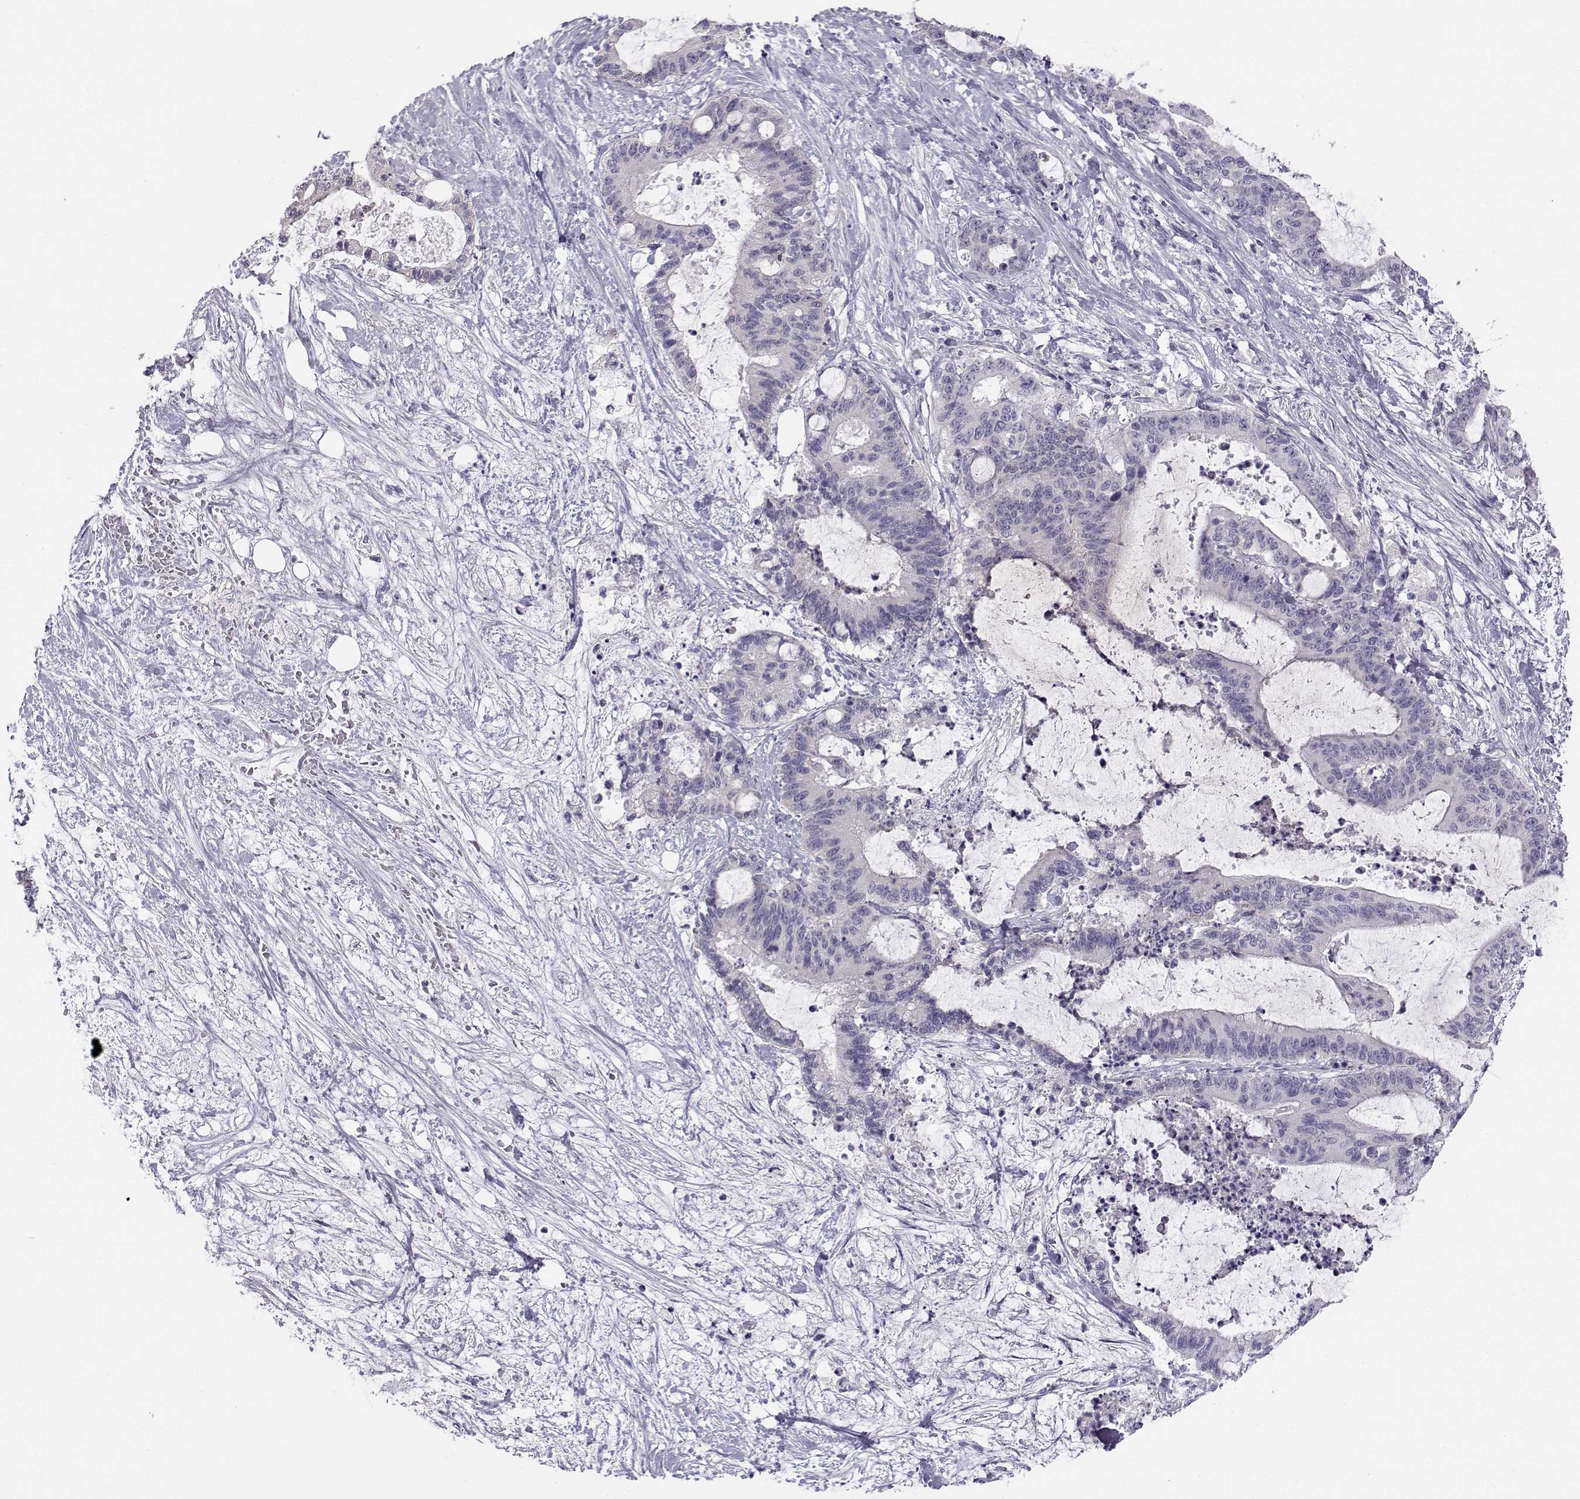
{"staining": {"intensity": "negative", "quantity": "none", "location": "none"}, "tissue": "liver cancer", "cell_type": "Tumor cells", "image_type": "cancer", "snomed": [{"axis": "morphology", "description": "Cholangiocarcinoma"}, {"axis": "topography", "description": "Liver"}], "caption": "This histopathology image is of cholangiocarcinoma (liver) stained with IHC to label a protein in brown with the nuclei are counter-stained blue. There is no positivity in tumor cells. Nuclei are stained in blue.", "gene": "KCNMB4", "patient": {"sex": "female", "age": 73}}